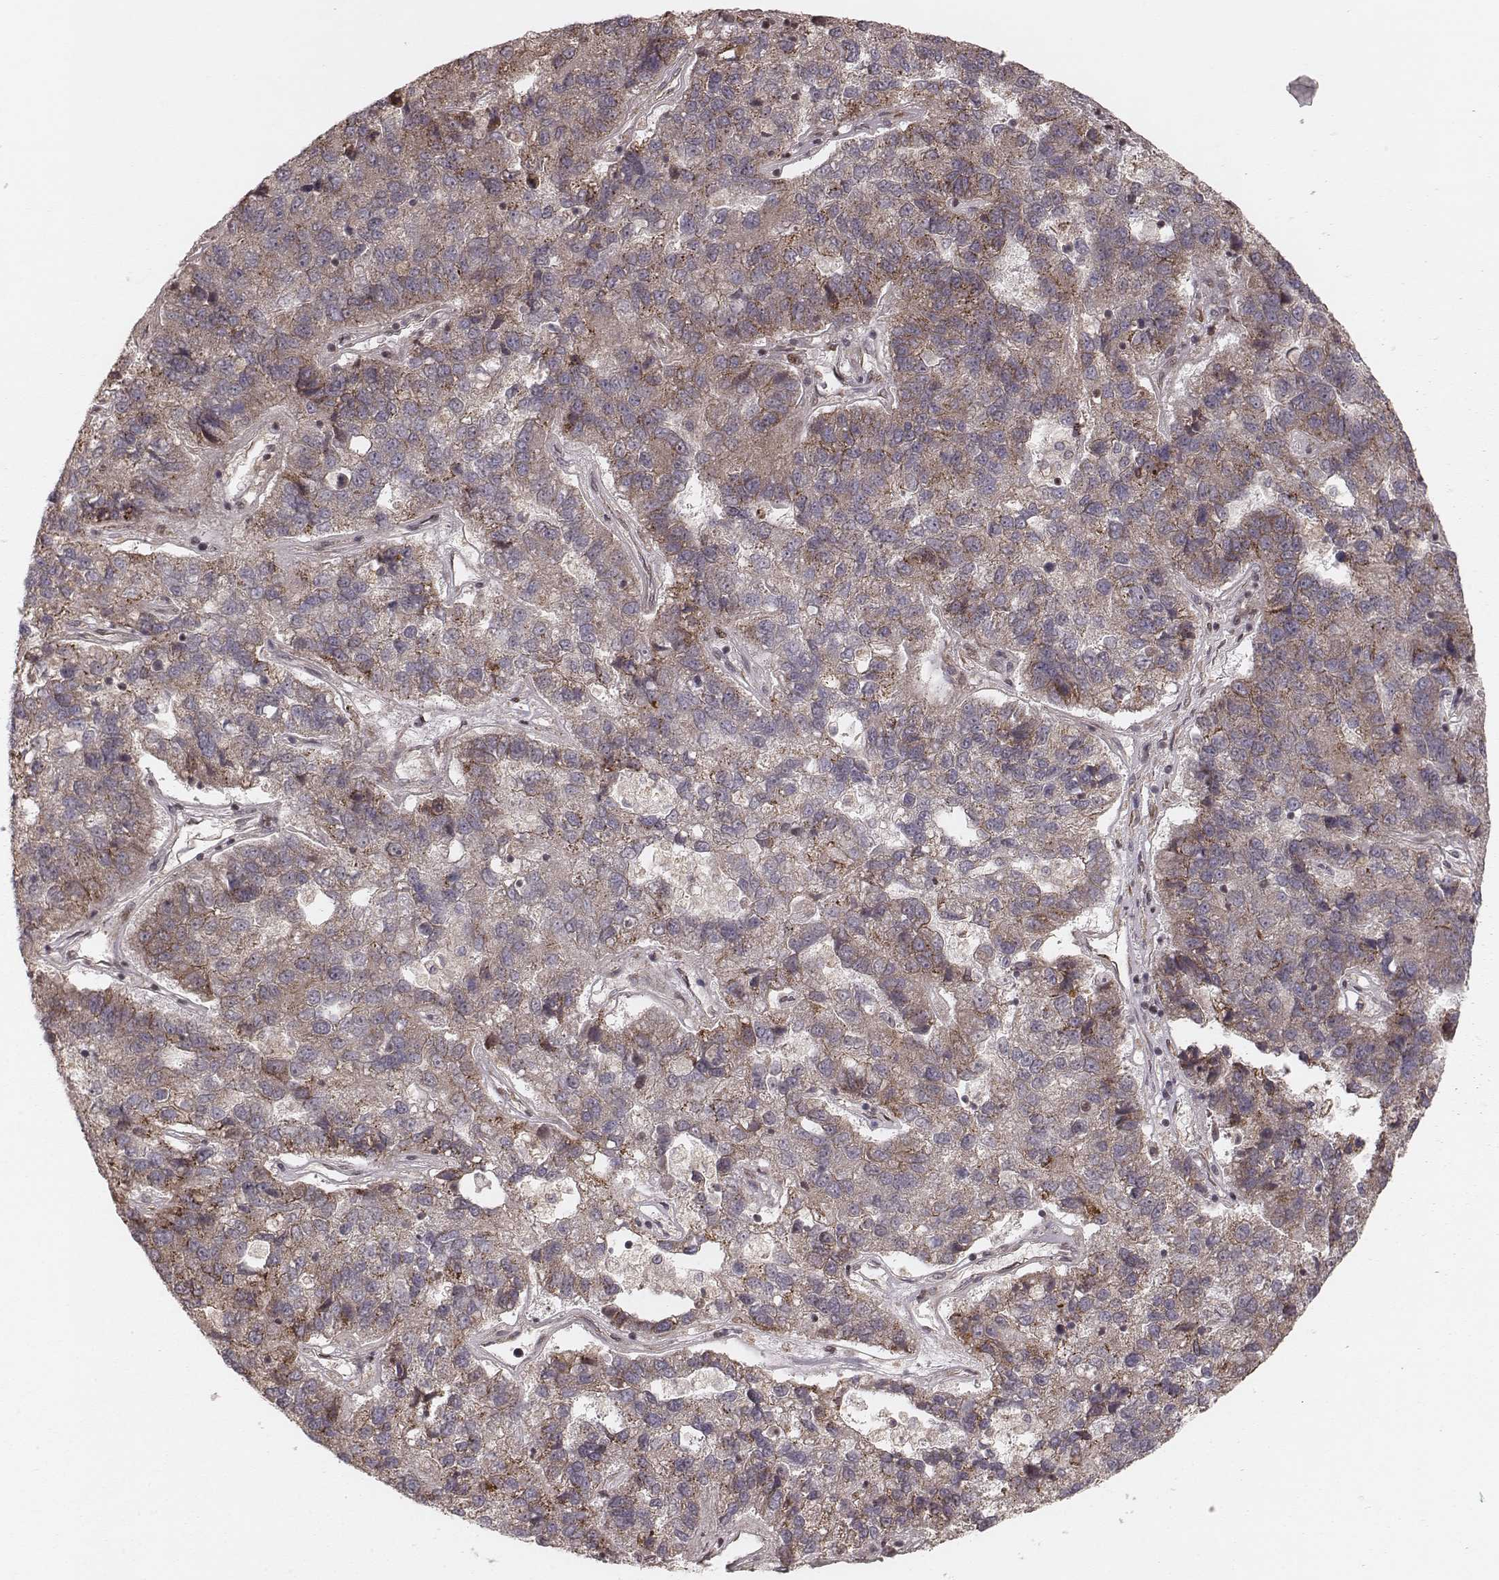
{"staining": {"intensity": "moderate", "quantity": ">75%", "location": "cytoplasmic/membranous"}, "tissue": "pancreatic cancer", "cell_type": "Tumor cells", "image_type": "cancer", "snomed": [{"axis": "morphology", "description": "Adenocarcinoma, NOS"}, {"axis": "topography", "description": "Pancreas"}], "caption": "Brown immunohistochemical staining in human pancreatic adenocarcinoma shows moderate cytoplasmic/membranous expression in about >75% of tumor cells.", "gene": "MYO19", "patient": {"sex": "female", "age": 61}}